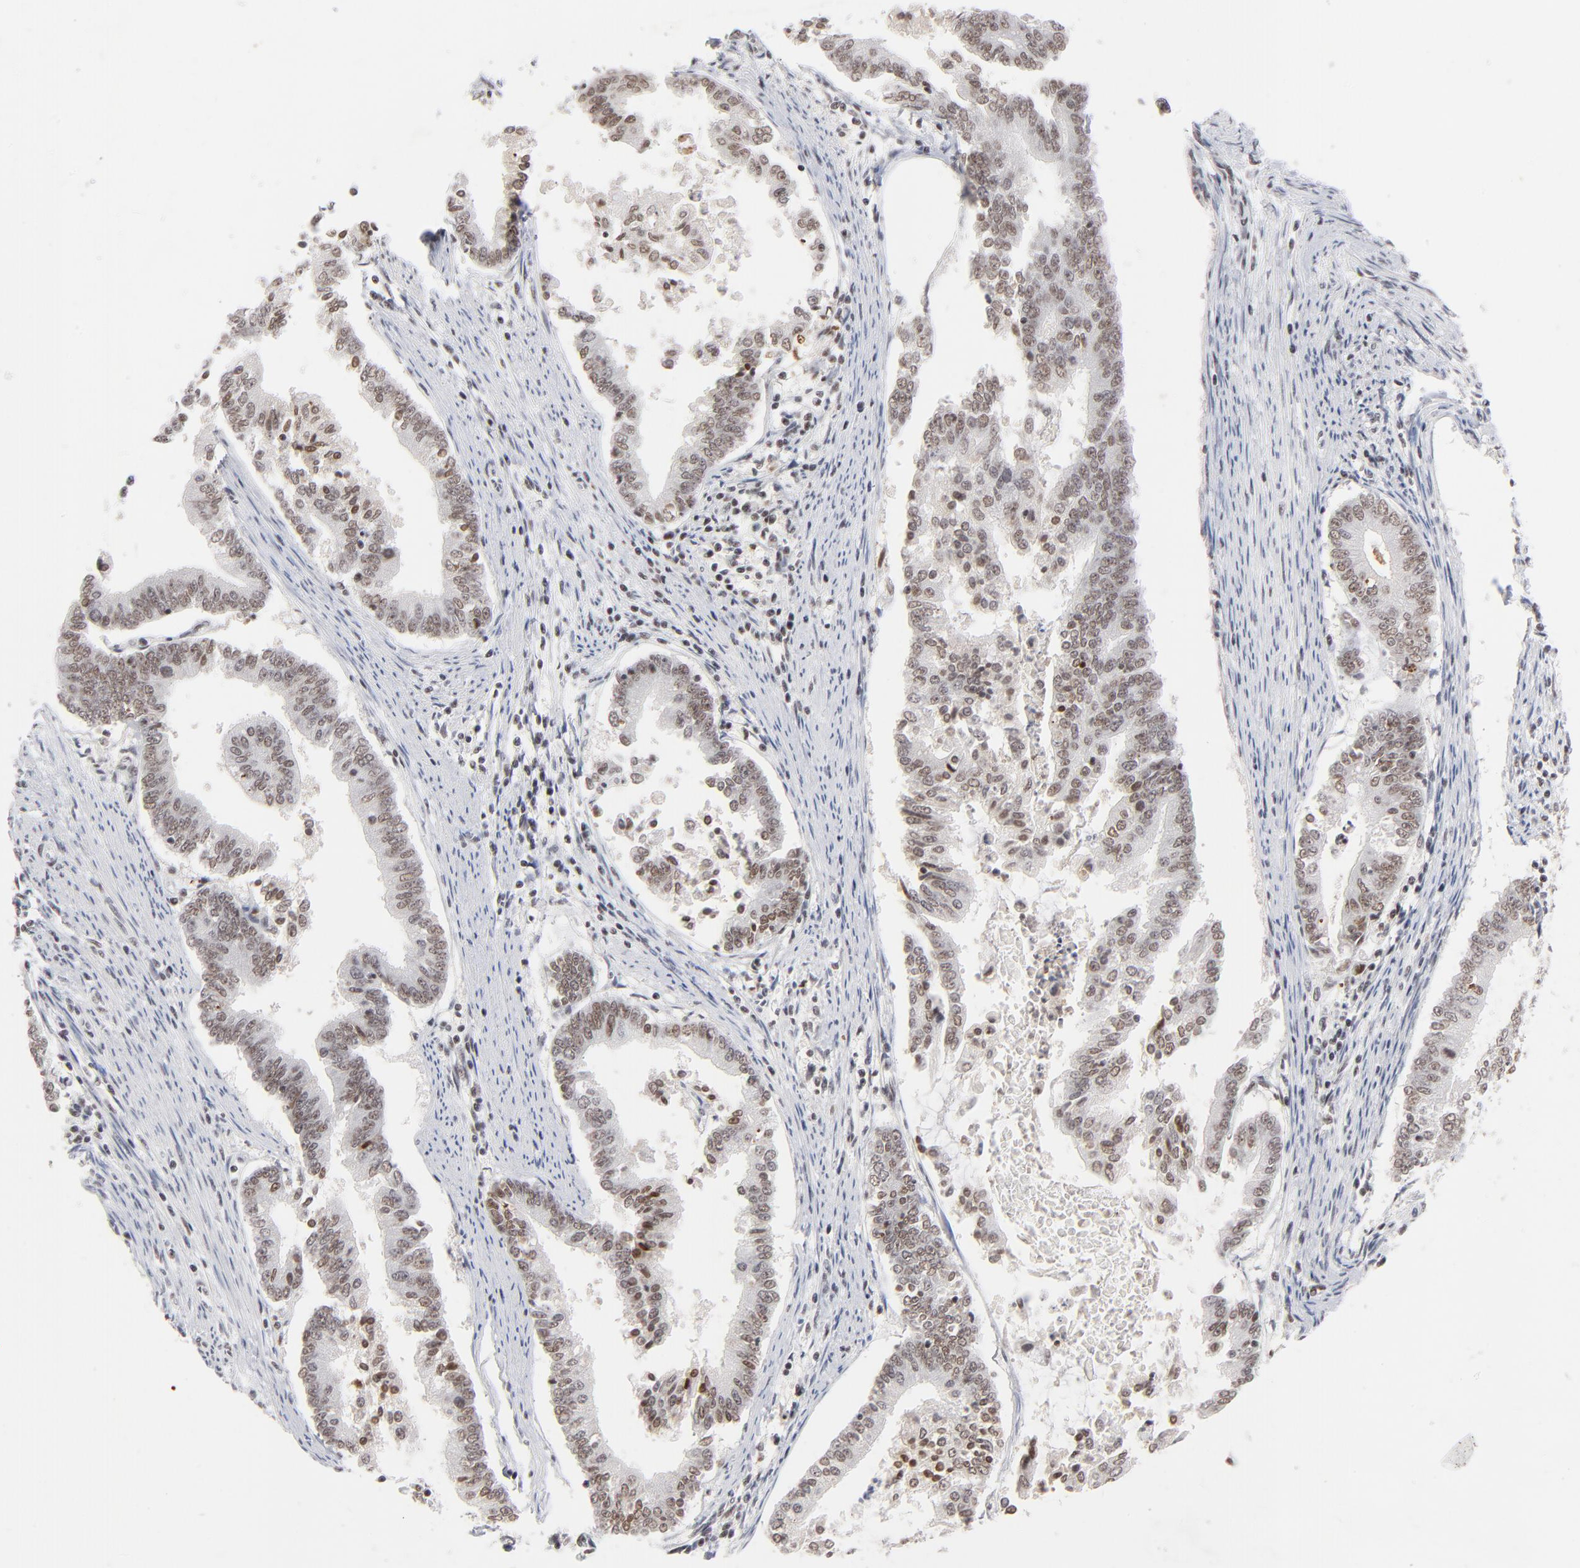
{"staining": {"intensity": "weak", "quantity": ">75%", "location": "nuclear"}, "tissue": "endometrial cancer", "cell_type": "Tumor cells", "image_type": "cancer", "snomed": [{"axis": "morphology", "description": "Adenocarcinoma, NOS"}, {"axis": "topography", "description": "Endometrium"}], "caption": "Tumor cells reveal low levels of weak nuclear positivity in about >75% of cells in adenocarcinoma (endometrial). (DAB IHC, brown staining for protein, blue staining for nuclei).", "gene": "ZNF143", "patient": {"sex": "female", "age": 63}}